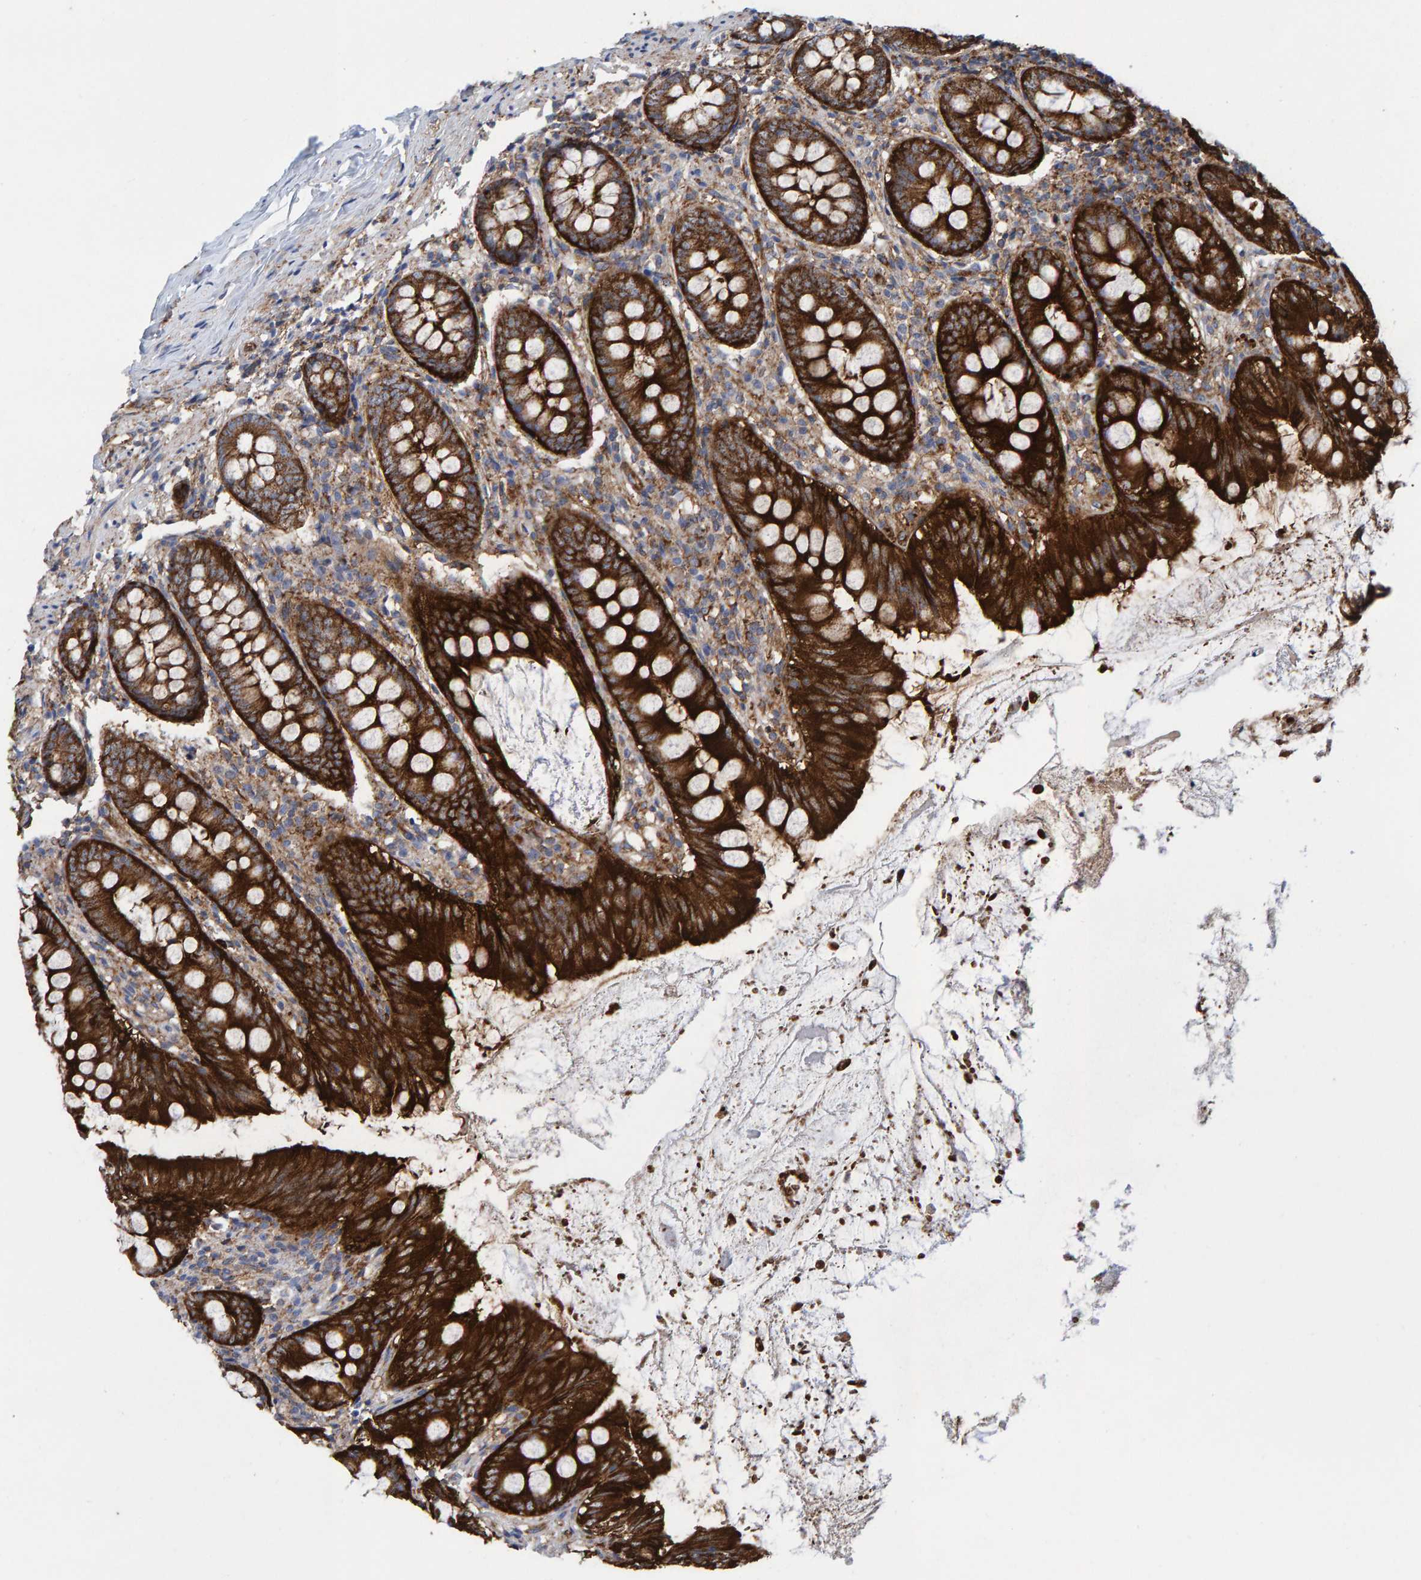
{"staining": {"intensity": "strong", "quantity": ">75%", "location": "cytoplasmic/membranous"}, "tissue": "appendix", "cell_type": "Glandular cells", "image_type": "normal", "snomed": [{"axis": "morphology", "description": "Normal tissue, NOS"}, {"axis": "topography", "description": "Appendix"}], "caption": "The histopathology image shows a brown stain indicating the presence of a protein in the cytoplasmic/membranous of glandular cells in appendix. (brown staining indicates protein expression, while blue staining denotes nuclei).", "gene": "MVP", "patient": {"sex": "female", "age": 77}}